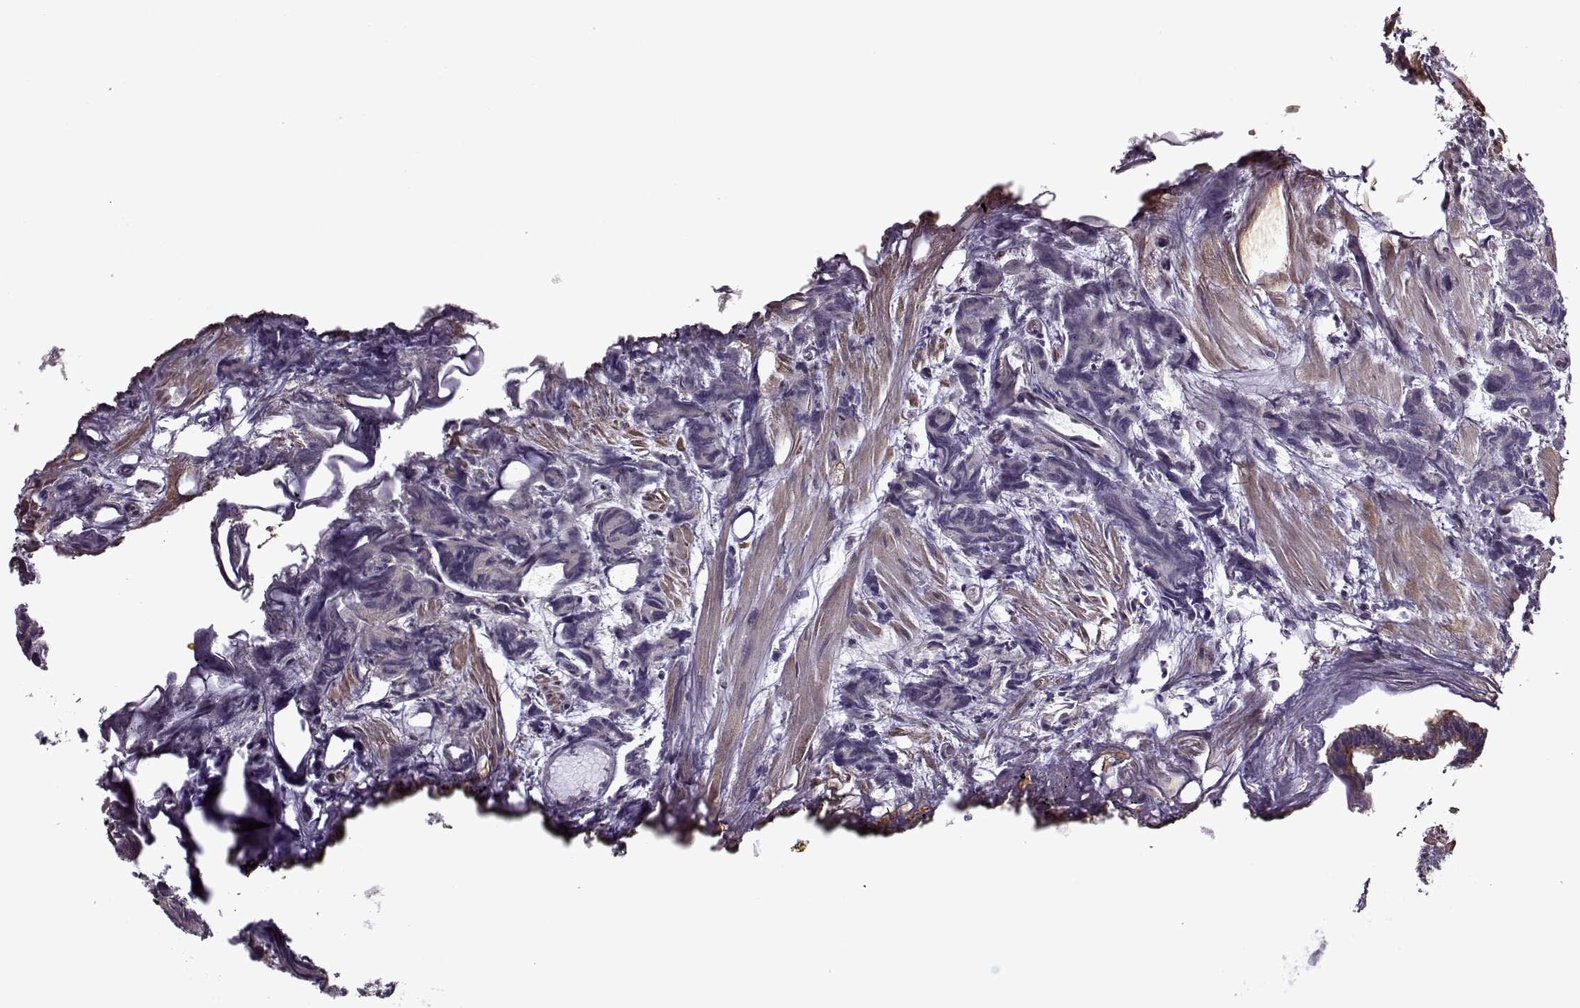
{"staining": {"intensity": "negative", "quantity": "none", "location": "none"}, "tissue": "prostate cancer", "cell_type": "Tumor cells", "image_type": "cancer", "snomed": [{"axis": "morphology", "description": "Adenocarcinoma, High grade"}, {"axis": "topography", "description": "Prostate"}], "caption": "Immunohistochemistry photomicrograph of neoplastic tissue: prostate cancer (adenocarcinoma (high-grade)) stained with DAB reveals no significant protein staining in tumor cells. Brightfield microscopy of immunohistochemistry (IHC) stained with DAB (3,3'-diaminobenzidine) (brown) and hematoxylin (blue), captured at high magnification.", "gene": "KRT9", "patient": {"sex": "male", "age": 77}}